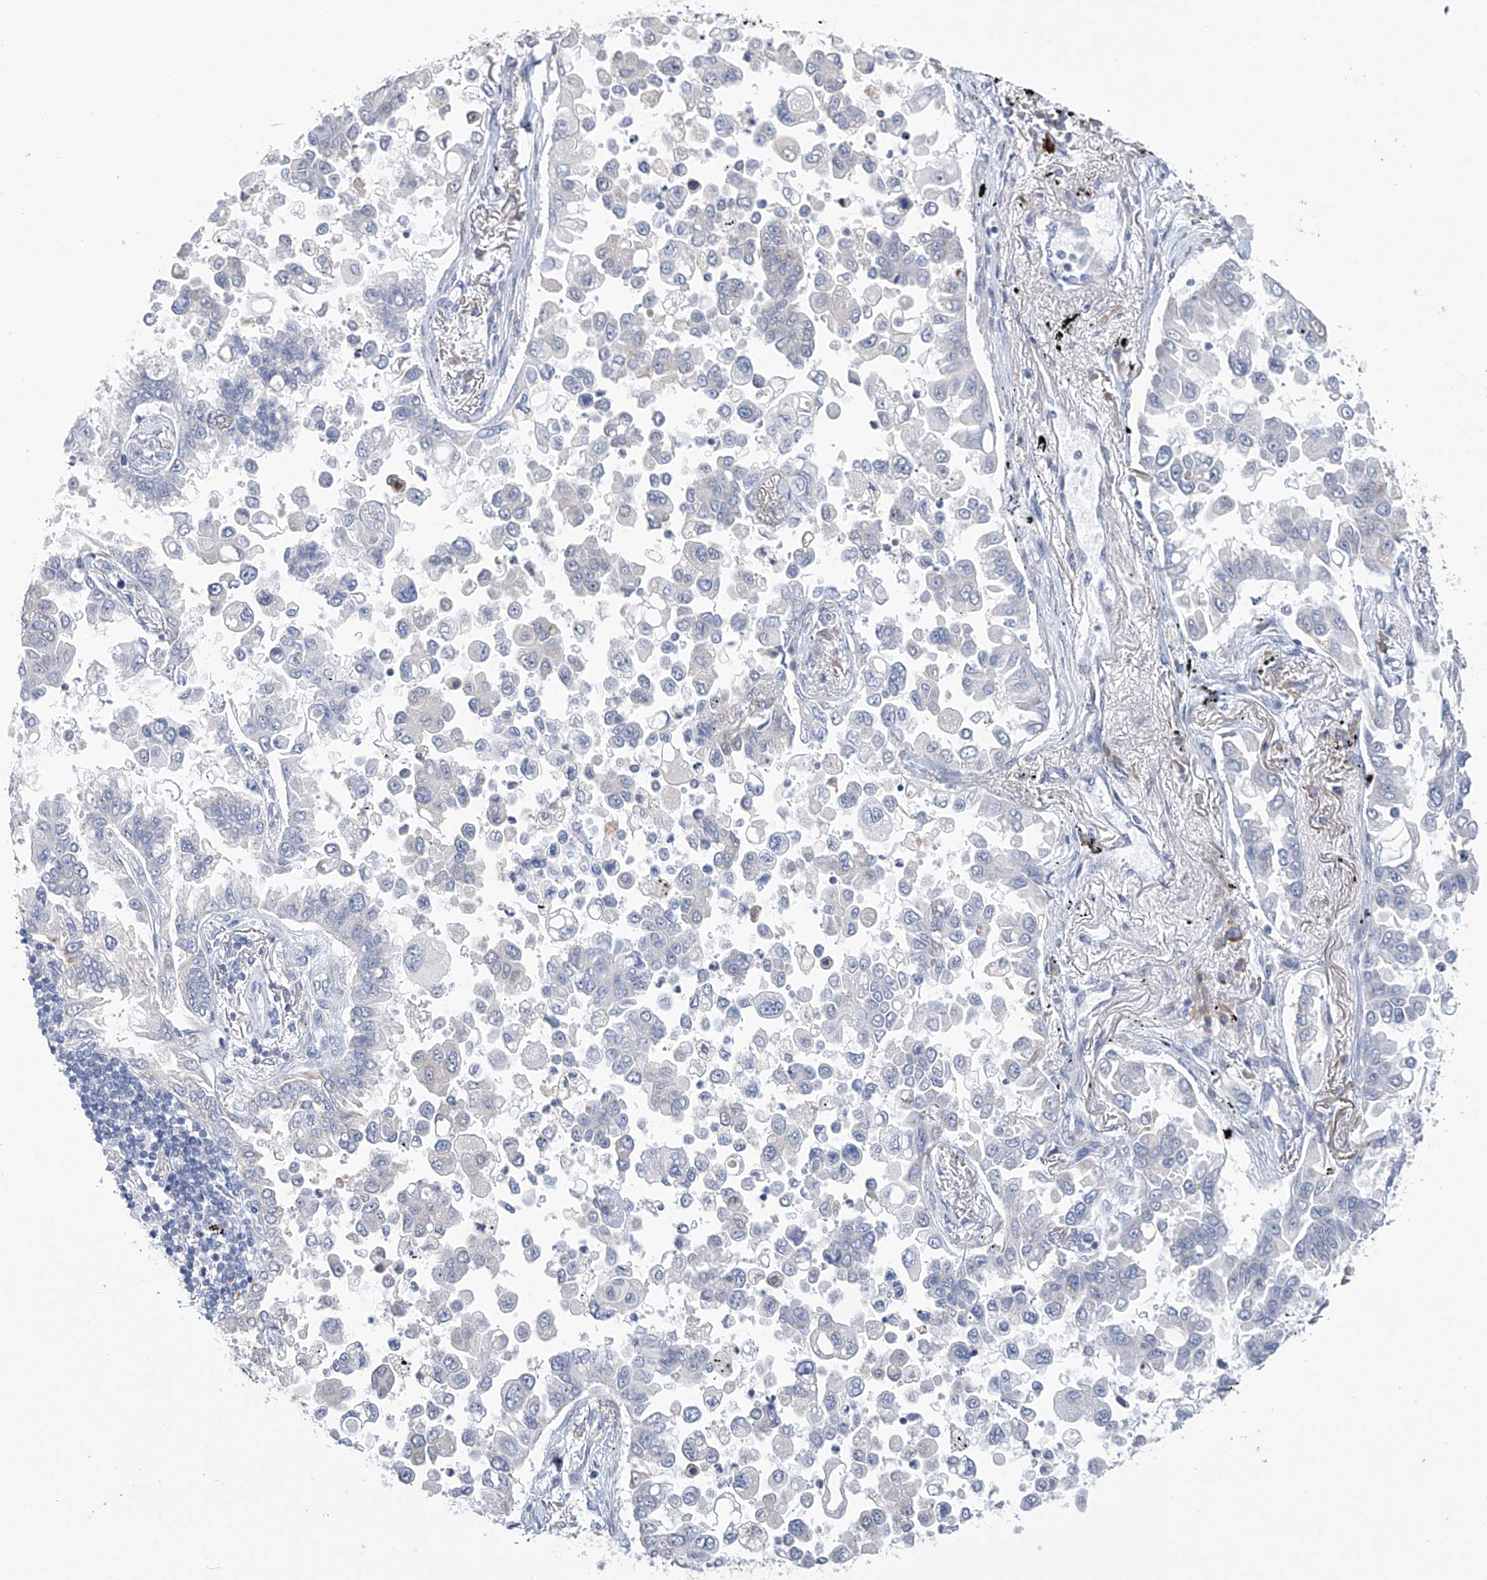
{"staining": {"intensity": "negative", "quantity": "none", "location": "none"}, "tissue": "lung cancer", "cell_type": "Tumor cells", "image_type": "cancer", "snomed": [{"axis": "morphology", "description": "Adenocarcinoma, NOS"}, {"axis": "topography", "description": "Lung"}], "caption": "Immunohistochemistry (IHC) of lung cancer (adenocarcinoma) shows no positivity in tumor cells.", "gene": "SLCO4A1", "patient": {"sex": "female", "age": 67}}